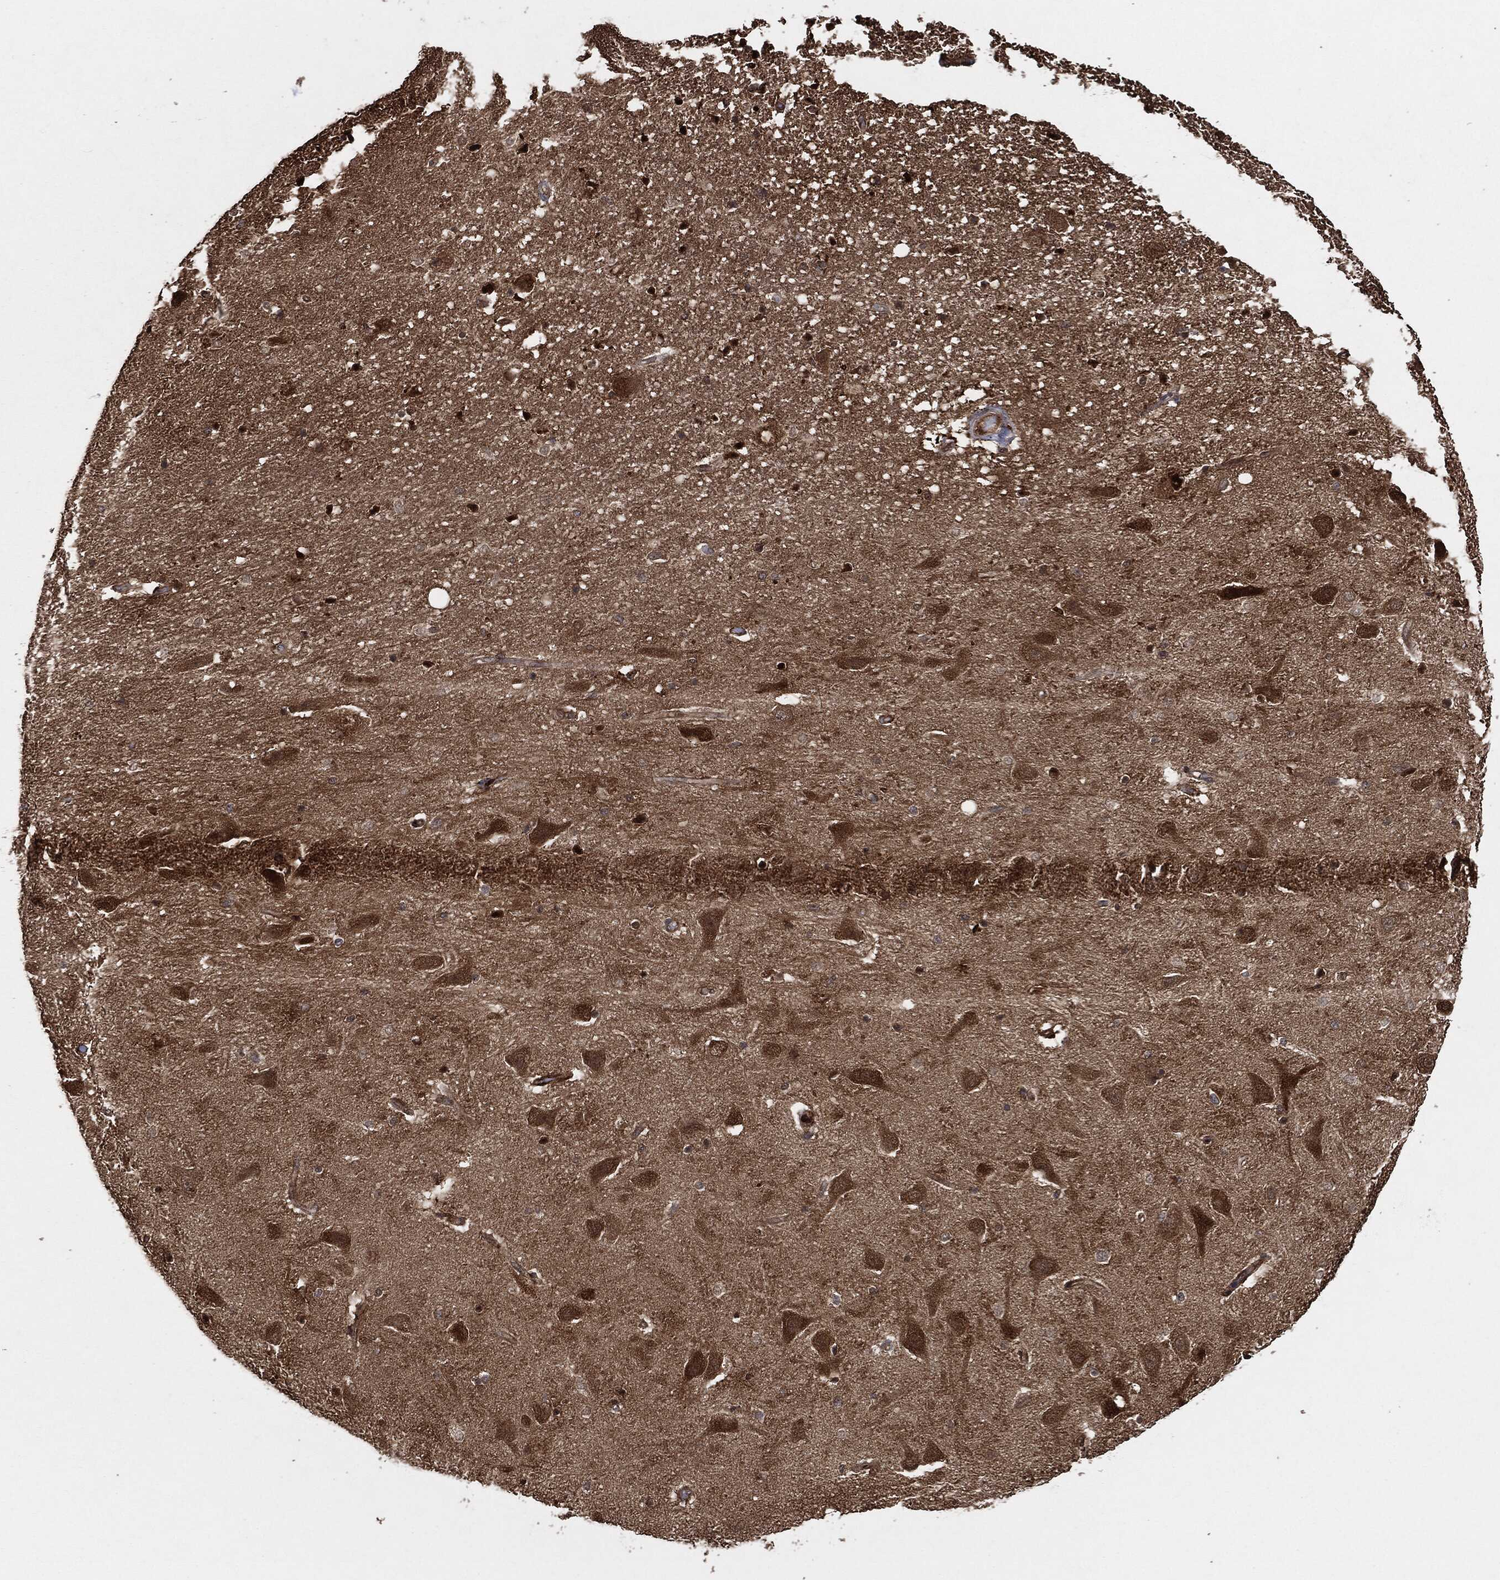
{"staining": {"intensity": "negative", "quantity": "none", "location": "none"}, "tissue": "hippocampus", "cell_type": "Glial cells", "image_type": "normal", "snomed": [{"axis": "morphology", "description": "Normal tissue, NOS"}, {"axis": "topography", "description": "Hippocampus"}], "caption": "Immunohistochemistry (IHC) micrograph of normal hippocampus stained for a protein (brown), which reveals no staining in glial cells.", "gene": "TPT1", "patient": {"sex": "male", "age": 49}}